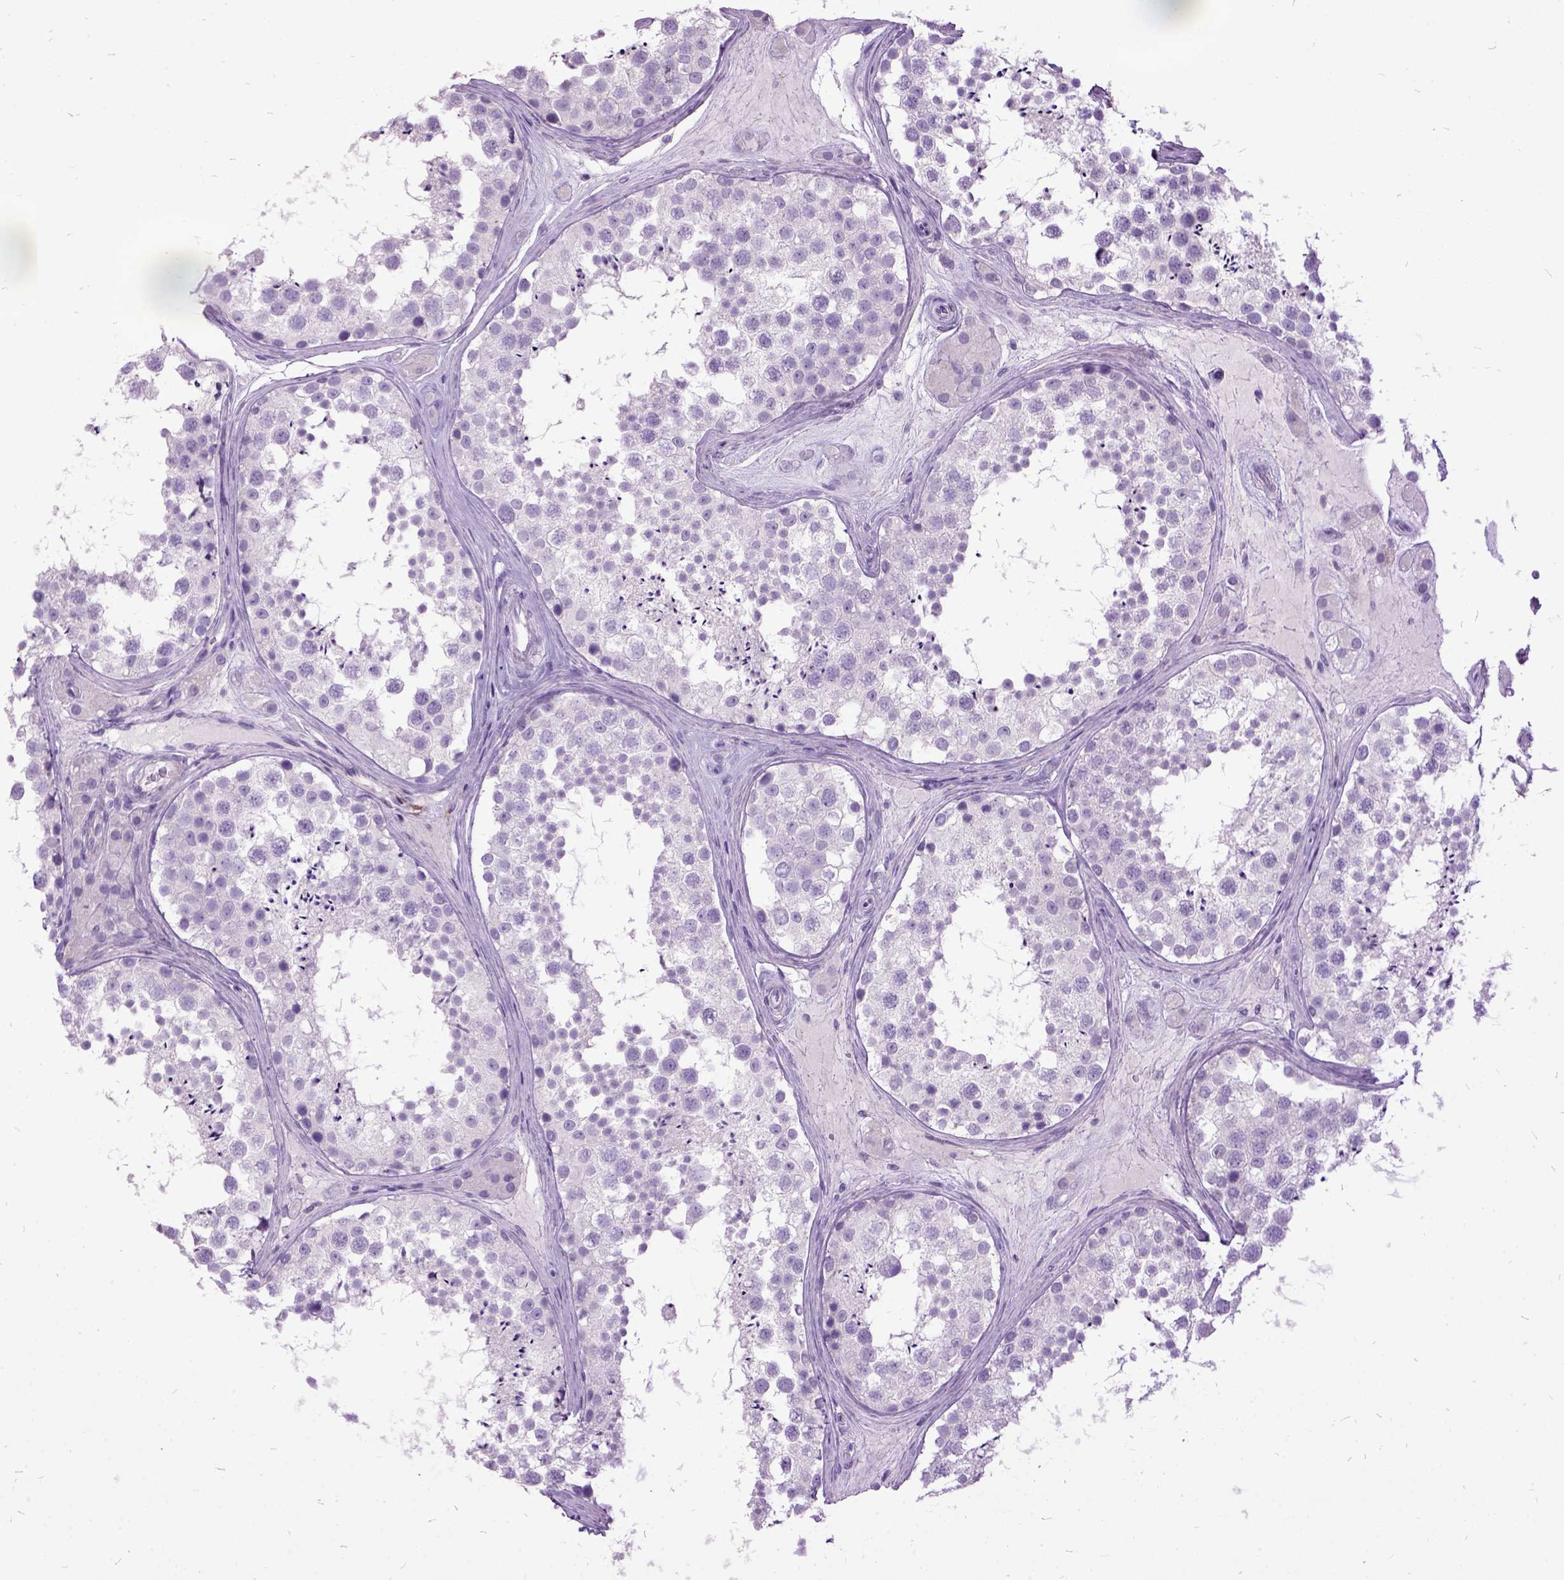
{"staining": {"intensity": "negative", "quantity": "none", "location": "none"}, "tissue": "testis", "cell_type": "Cells in seminiferous ducts", "image_type": "normal", "snomed": [{"axis": "morphology", "description": "Normal tissue, NOS"}, {"axis": "topography", "description": "Testis"}], "caption": "Normal testis was stained to show a protein in brown. There is no significant staining in cells in seminiferous ducts. (DAB IHC visualized using brightfield microscopy, high magnification).", "gene": "MME", "patient": {"sex": "male", "age": 41}}